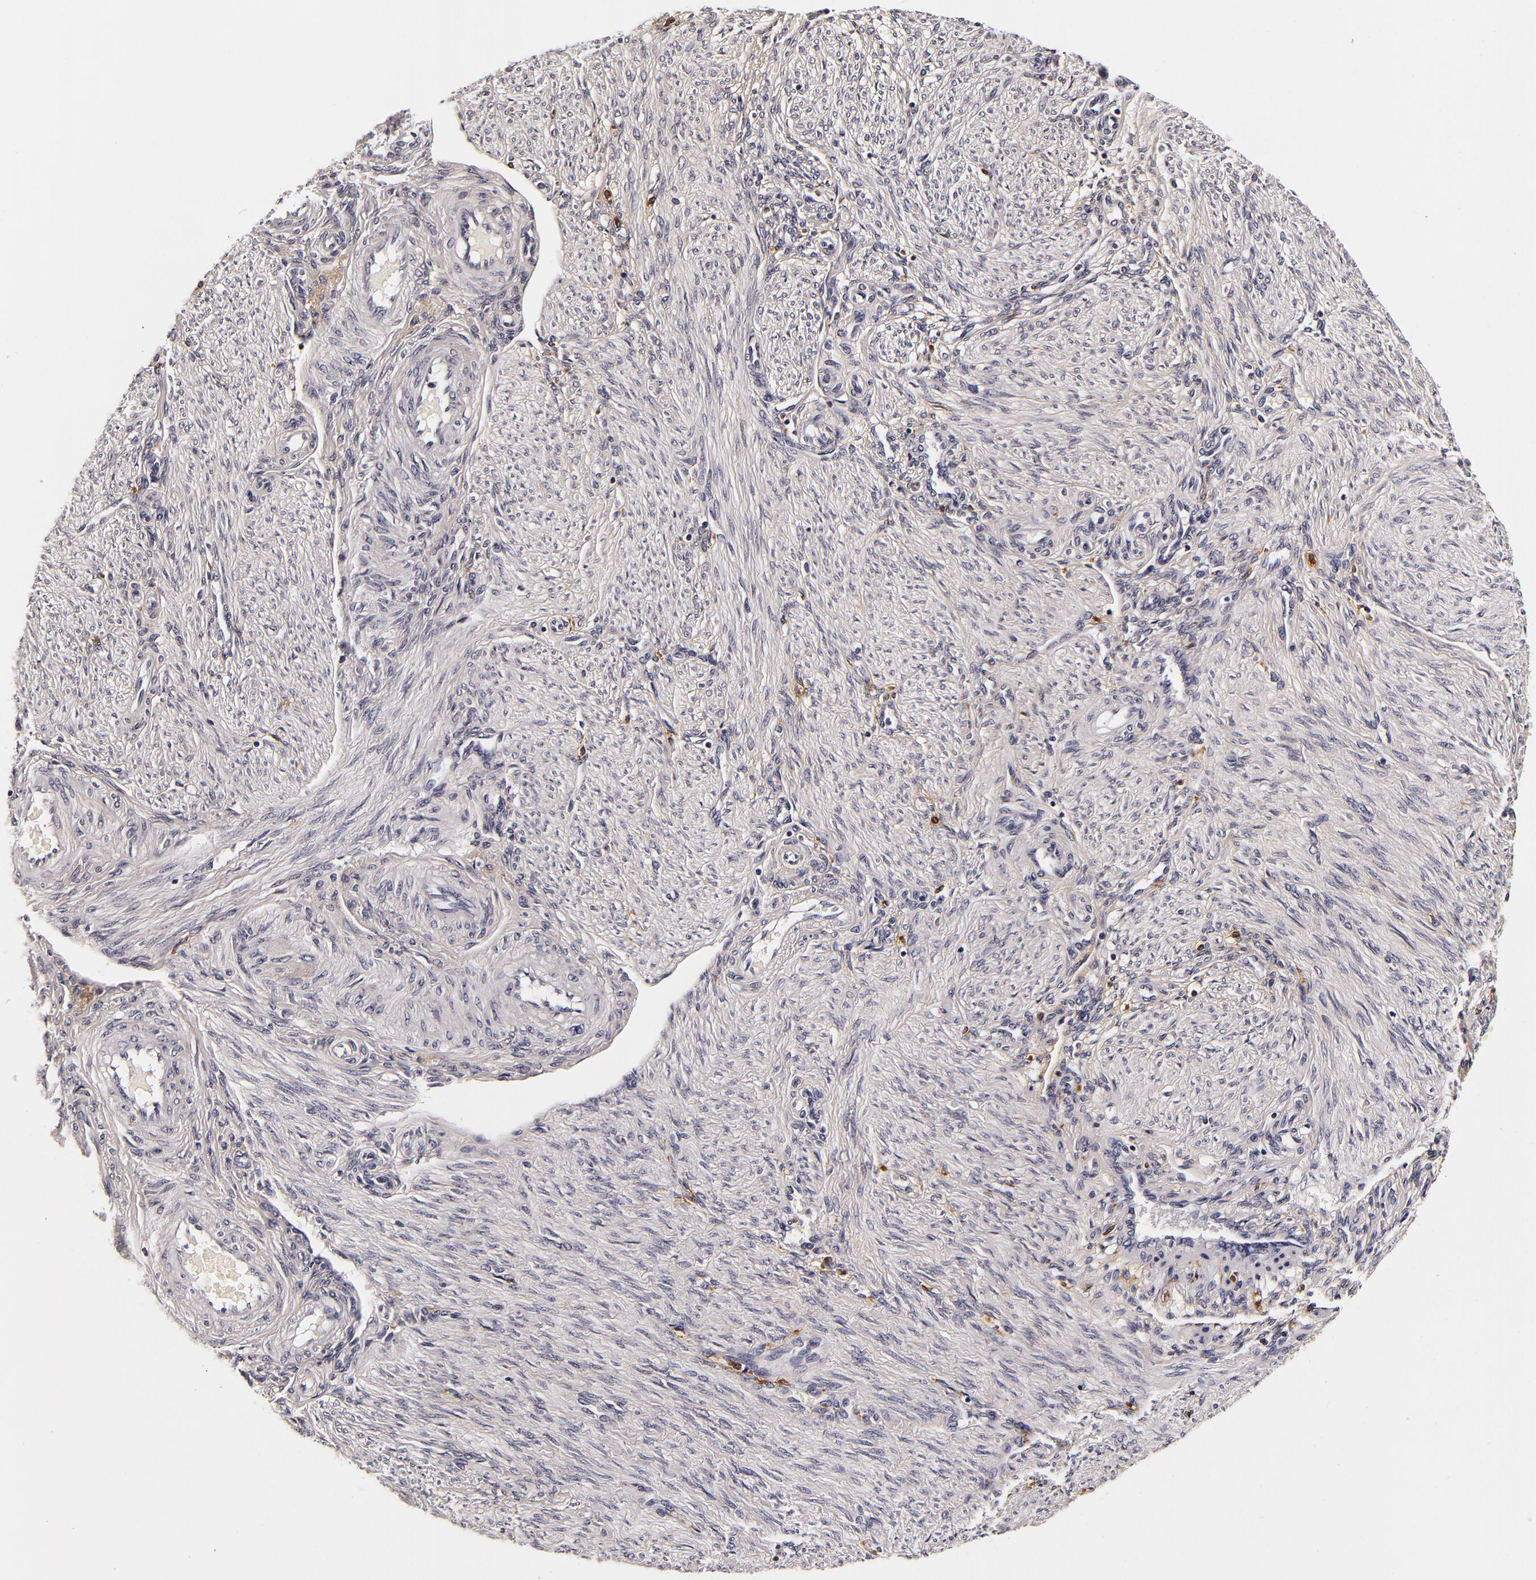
{"staining": {"intensity": "negative", "quantity": "none", "location": "none"}, "tissue": "endometrium", "cell_type": "Cells in endometrial stroma", "image_type": "normal", "snomed": [{"axis": "morphology", "description": "Normal tissue, NOS"}, {"axis": "topography", "description": "Endometrium"}], "caption": "Human endometrium stained for a protein using immunohistochemistry displays no staining in cells in endometrial stroma.", "gene": "LGALS3BP", "patient": {"sex": "female", "age": 36}}